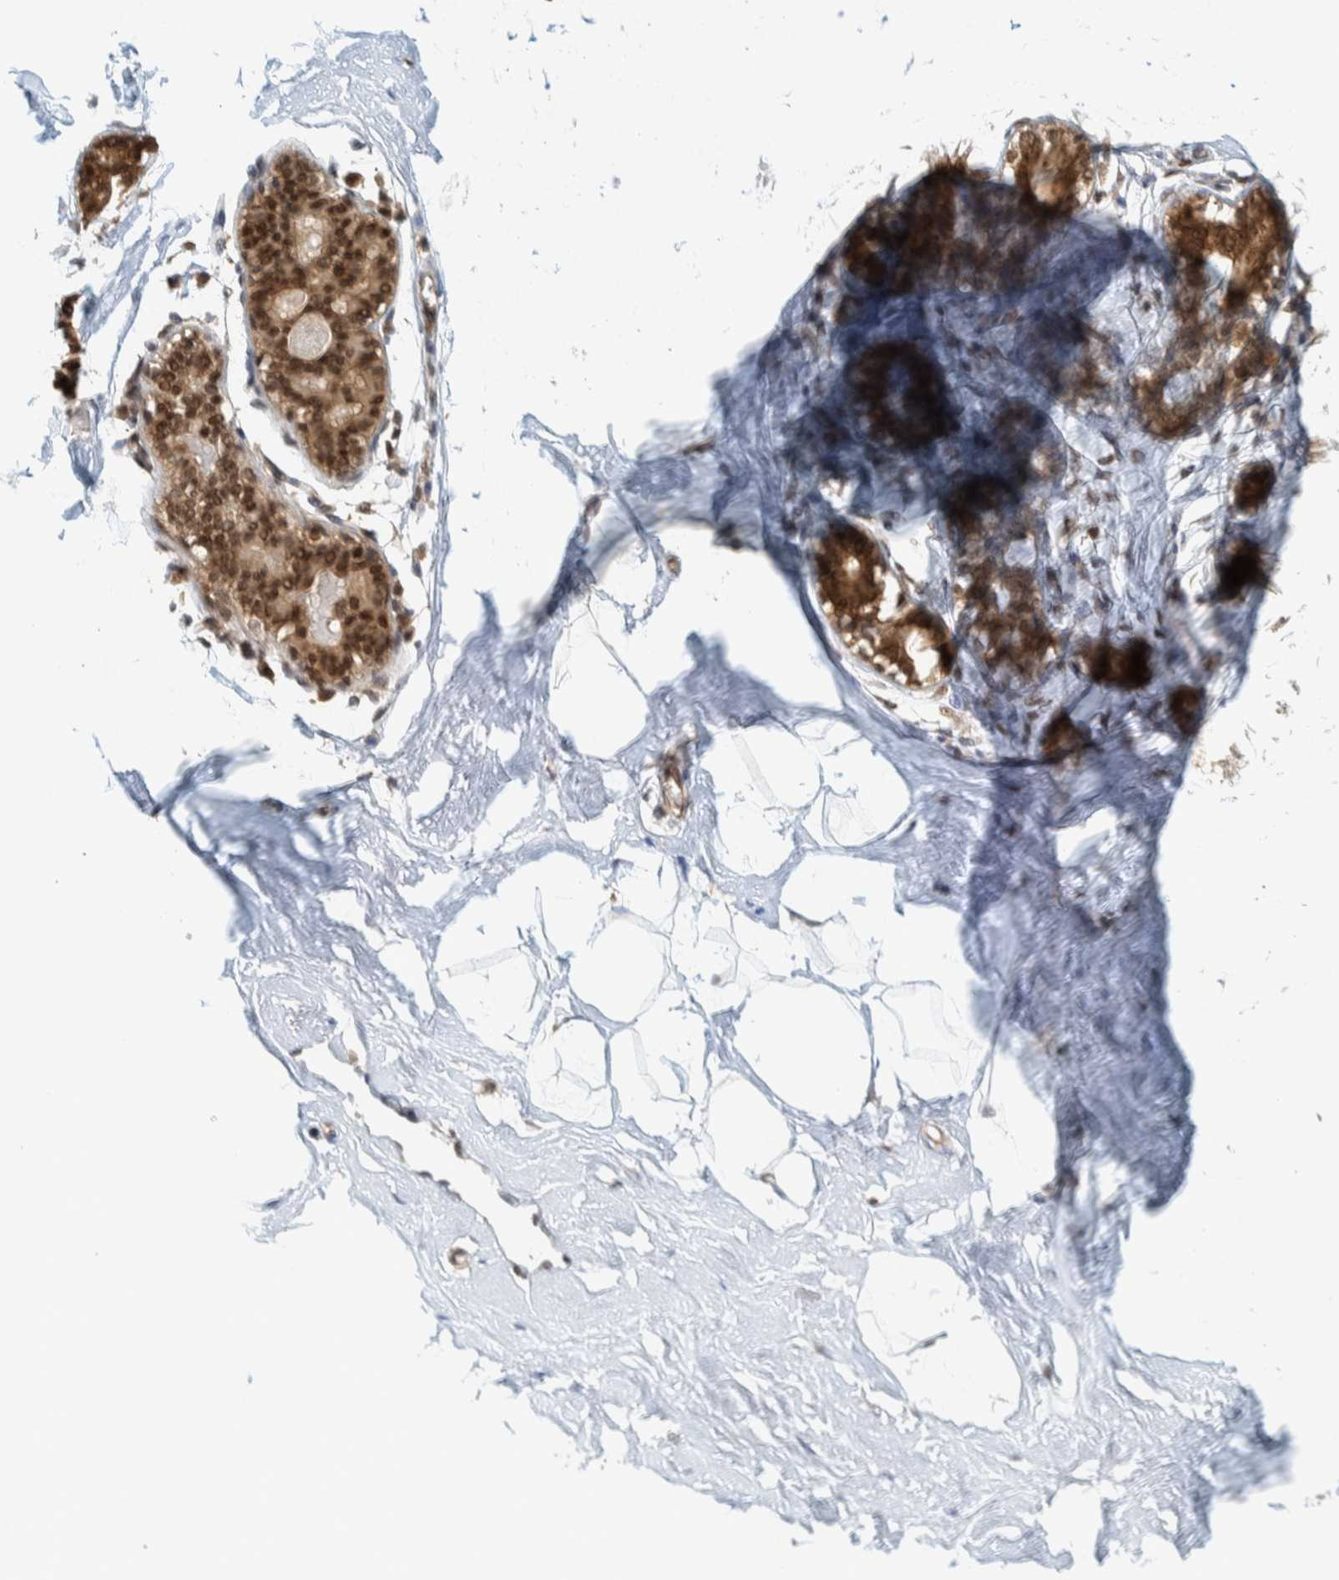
{"staining": {"intensity": "negative", "quantity": "none", "location": "none"}, "tissue": "breast", "cell_type": "Adipocytes", "image_type": "normal", "snomed": [{"axis": "morphology", "description": "Normal tissue, NOS"}, {"axis": "topography", "description": "Breast"}], "caption": "Photomicrograph shows no significant protein positivity in adipocytes of benign breast.", "gene": "COPS3", "patient": {"sex": "female", "age": 23}}